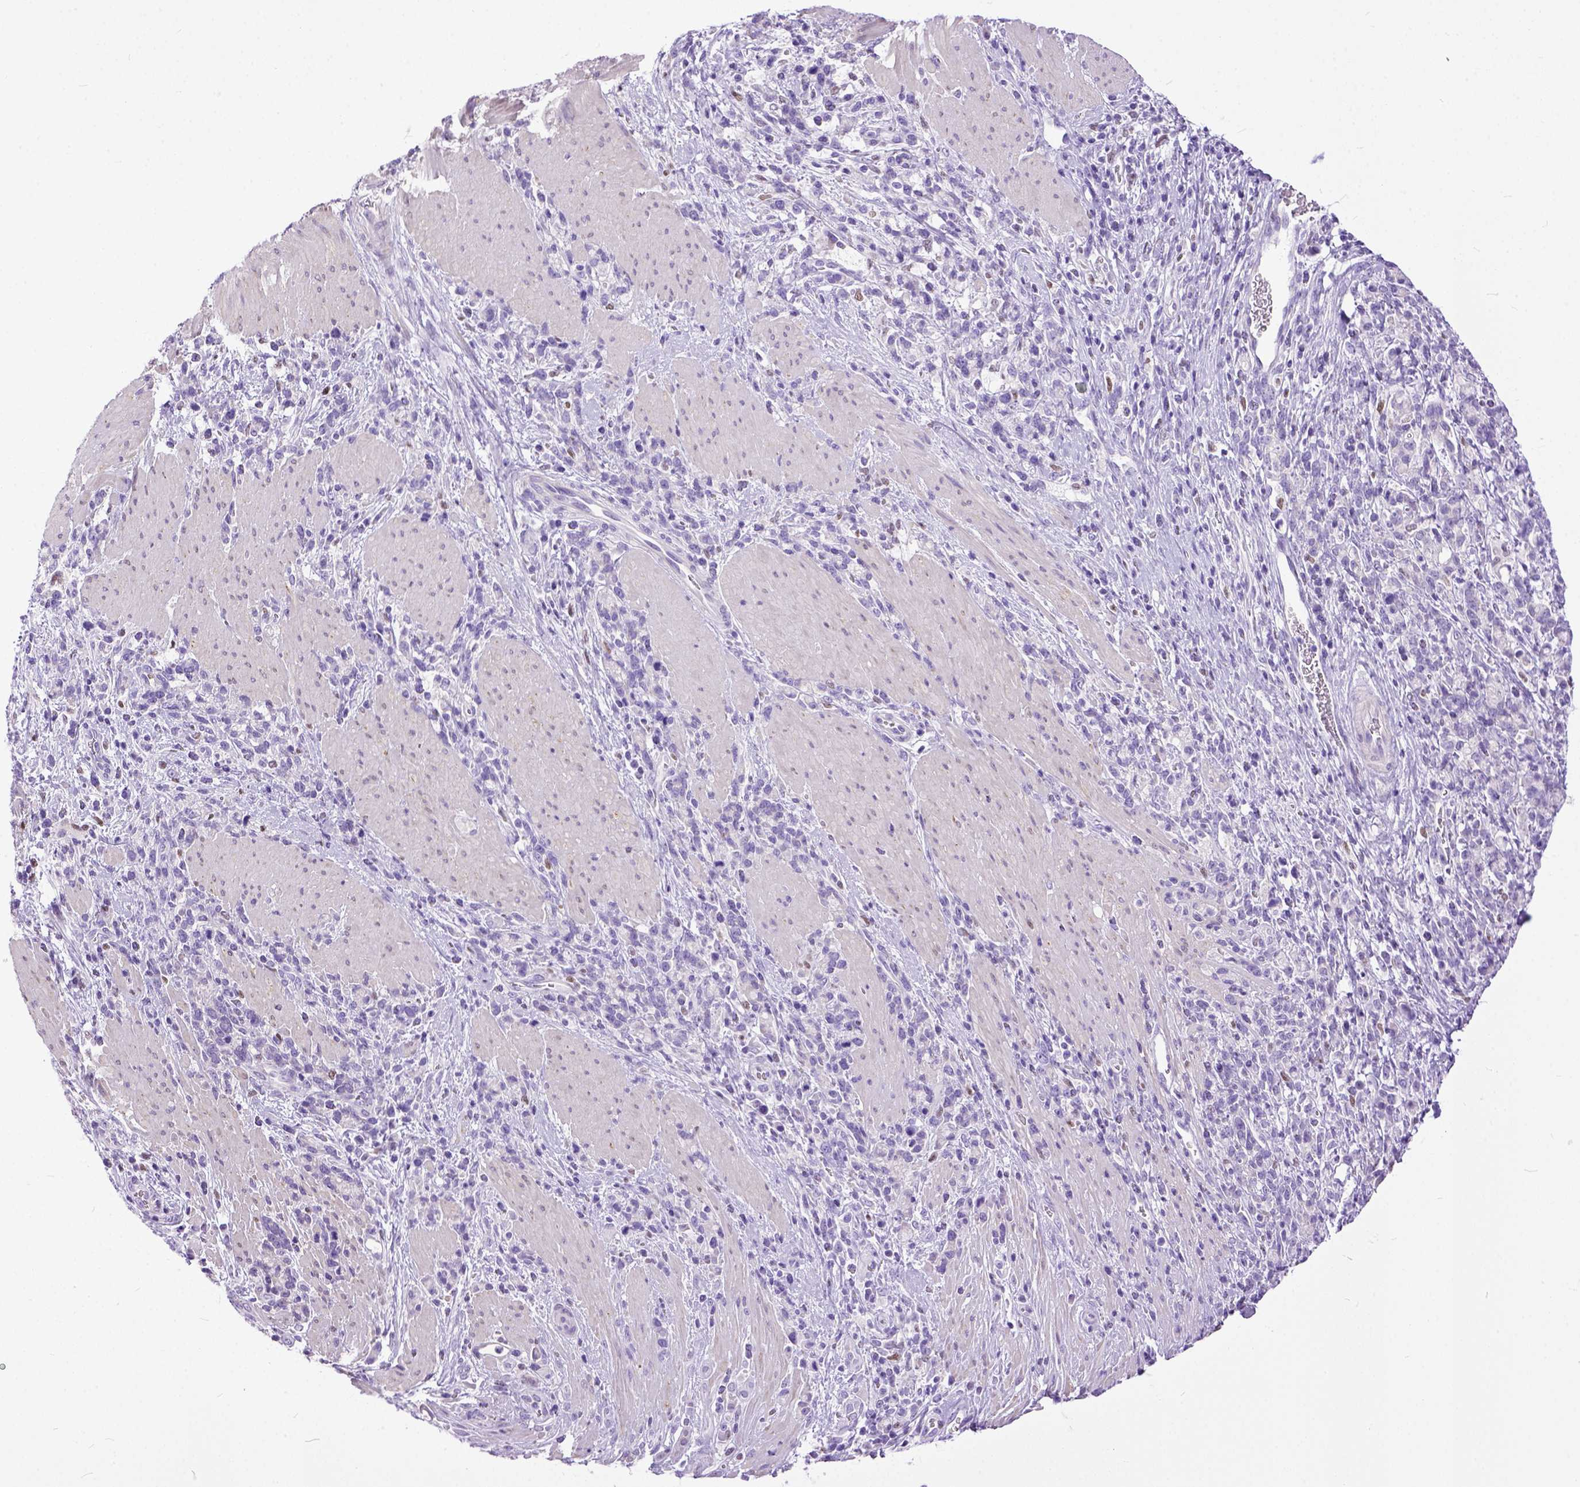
{"staining": {"intensity": "negative", "quantity": "none", "location": "none"}, "tissue": "stomach cancer", "cell_type": "Tumor cells", "image_type": "cancer", "snomed": [{"axis": "morphology", "description": "Adenocarcinoma, NOS"}, {"axis": "topography", "description": "Stomach"}], "caption": "Photomicrograph shows no protein positivity in tumor cells of stomach cancer (adenocarcinoma) tissue.", "gene": "CRB1", "patient": {"sex": "female", "age": 57}}